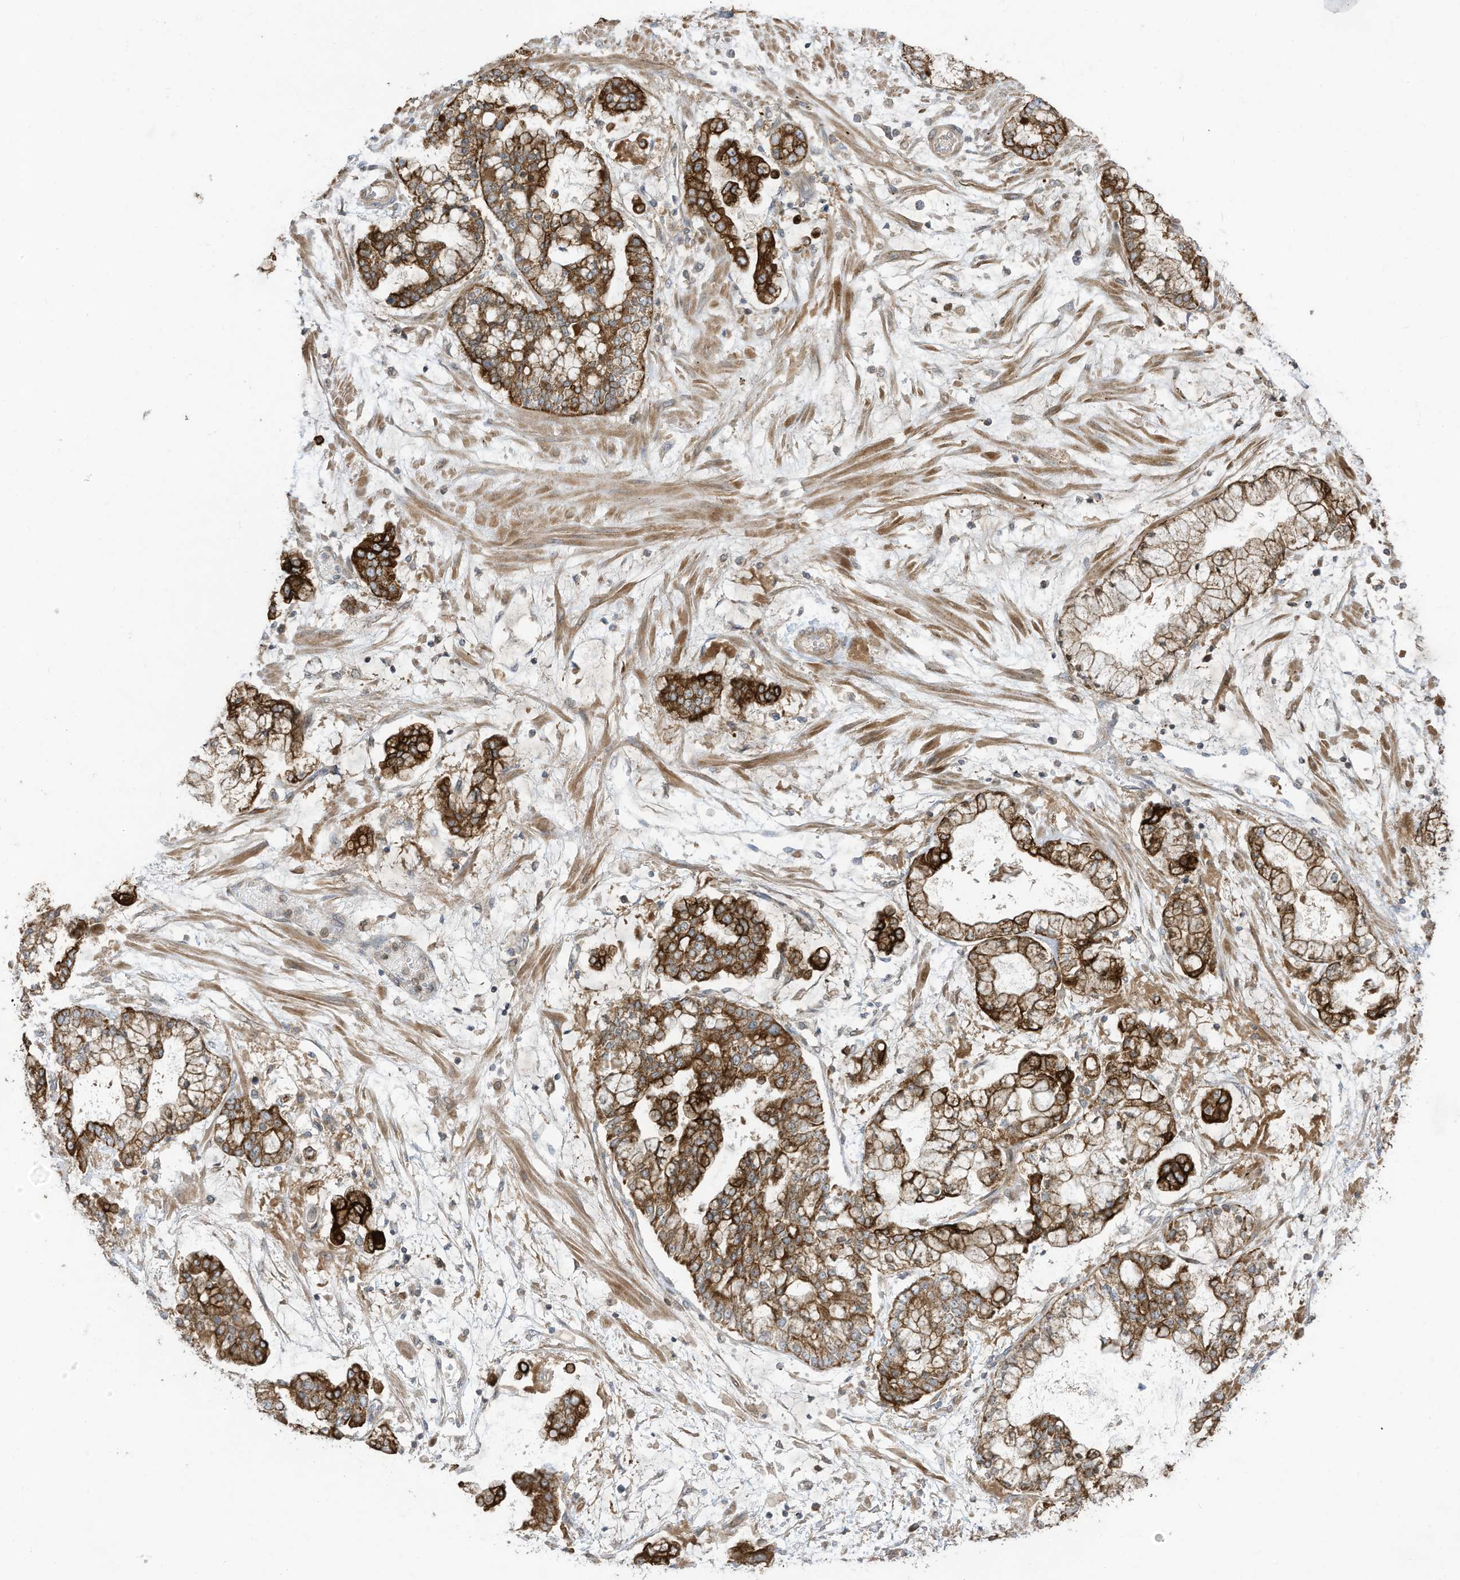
{"staining": {"intensity": "strong", "quantity": ">75%", "location": "cytoplasmic/membranous"}, "tissue": "stomach cancer", "cell_type": "Tumor cells", "image_type": "cancer", "snomed": [{"axis": "morphology", "description": "Normal tissue, NOS"}, {"axis": "morphology", "description": "Adenocarcinoma, NOS"}, {"axis": "topography", "description": "Stomach, upper"}, {"axis": "topography", "description": "Stomach"}], "caption": "This micrograph shows stomach adenocarcinoma stained with immunohistochemistry (IHC) to label a protein in brown. The cytoplasmic/membranous of tumor cells show strong positivity for the protein. Nuclei are counter-stained blue.", "gene": "CGAS", "patient": {"sex": "male", "age": 76}}